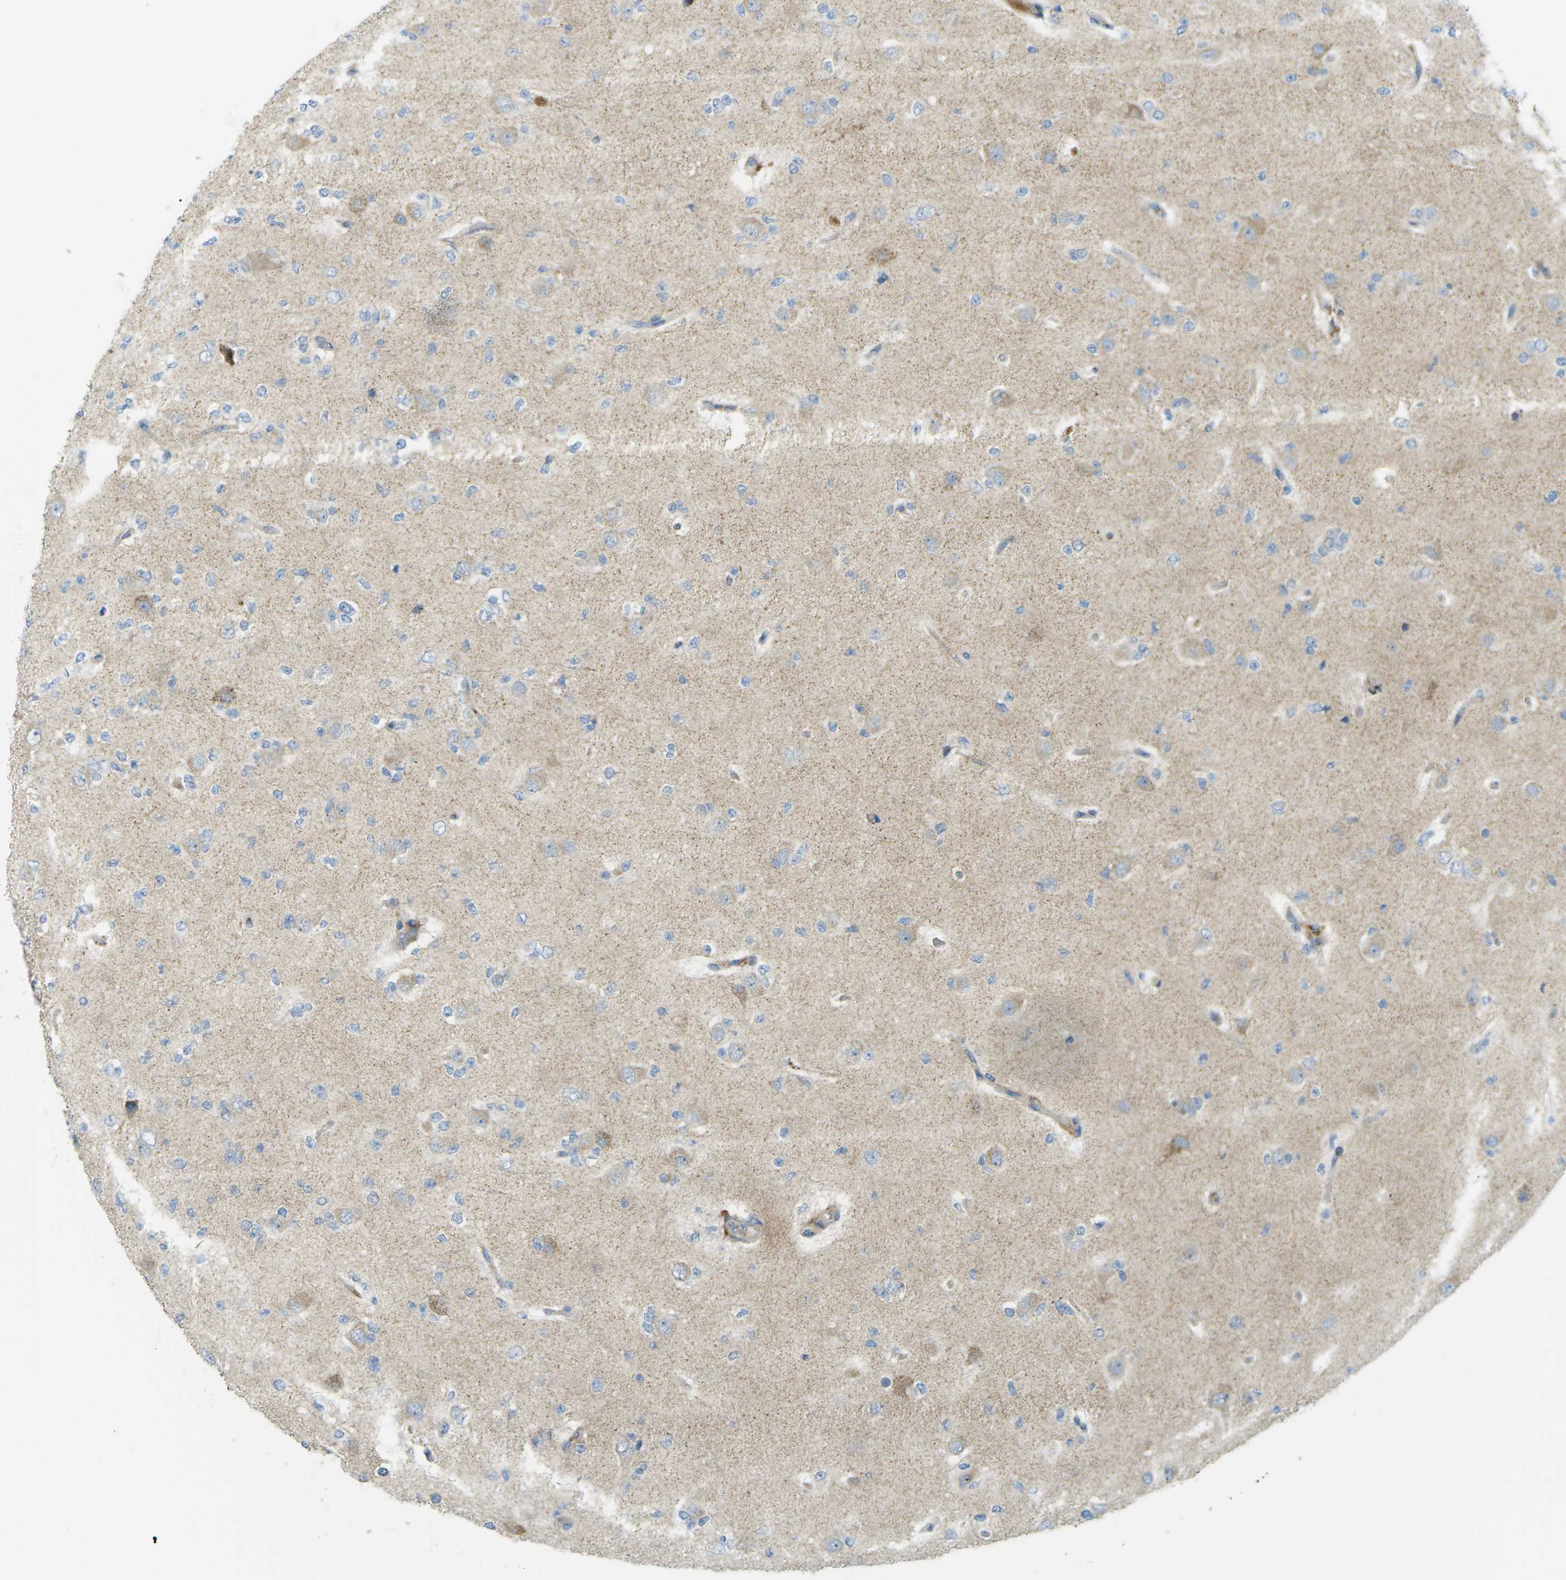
{"staining": {"intensity": "negative", "quantity": "none", "location": "none"}, "tissue": "glioma", "cell_type": "Tumor cells", "image_type": "cancer", "snomed": [{"axis": "morphology", "description": "Glioma, malignant, Low grade"}, {"axis": "topography", "description": "Brain"}], "caption": "A micrograph of glioma stained for a protein exhibits no brown staining in tumor cells.", "gene": "MYLK4", "patient": {"sex": "male", "age": 38}}